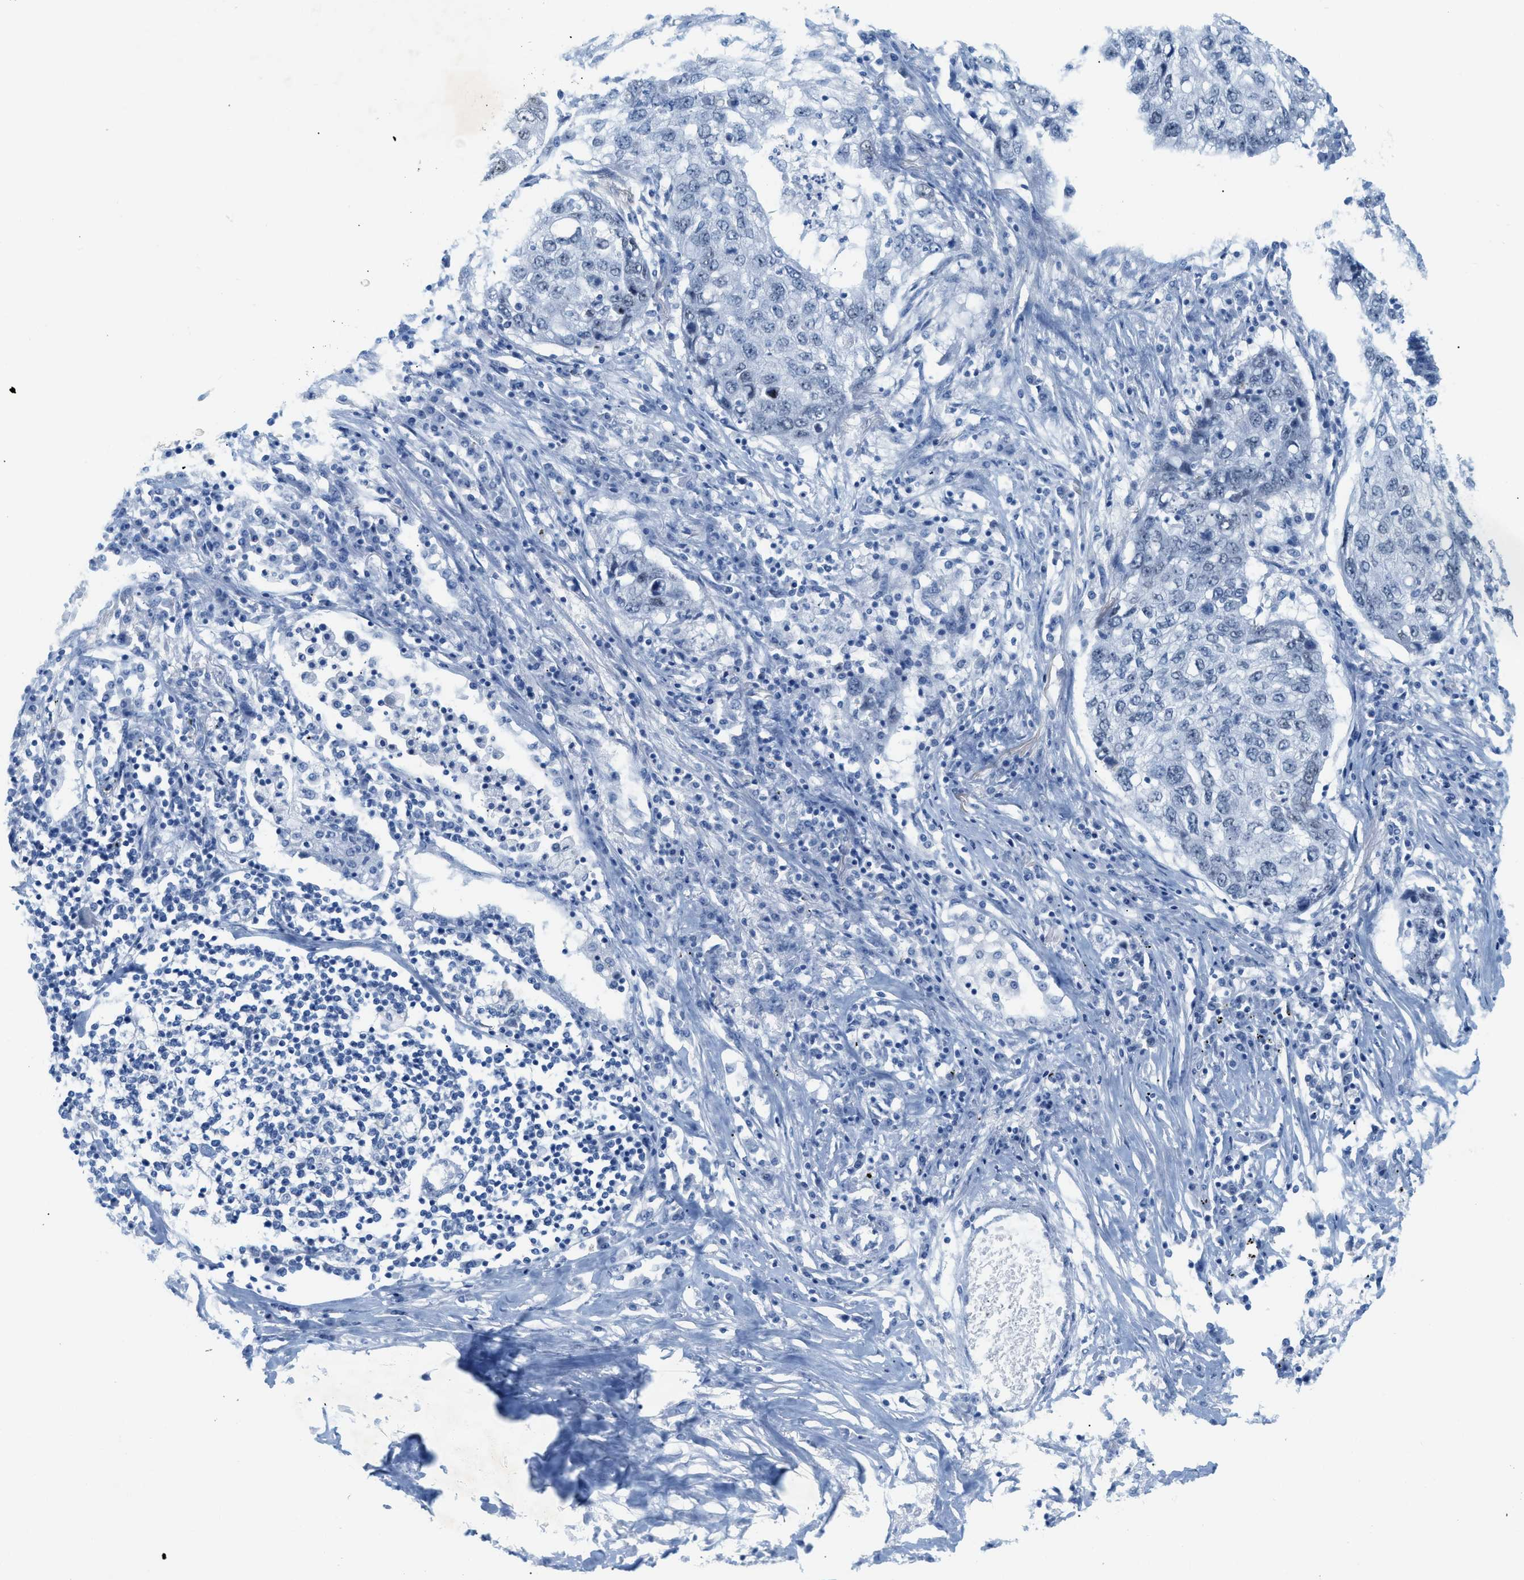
{"staining": {"intensity": "negative", "quantity": "none", "location": "none"}, "tissue": "lung cancer", "cell_type": "Tumor cells", "image_type": "cancer", "snomed": [{"axis": "morphology", "description": "Squamous cell carcinoma, NOS"}, {"axis": "topography", "description": "Lung"}], "caption": "Lung cancer (squamous cell carcinoma) was stained to show a protein in brown. There is no significant positivity in tumor cells.", "gene": "HLTF", "patient": {"sex": "female", "age": 63}}